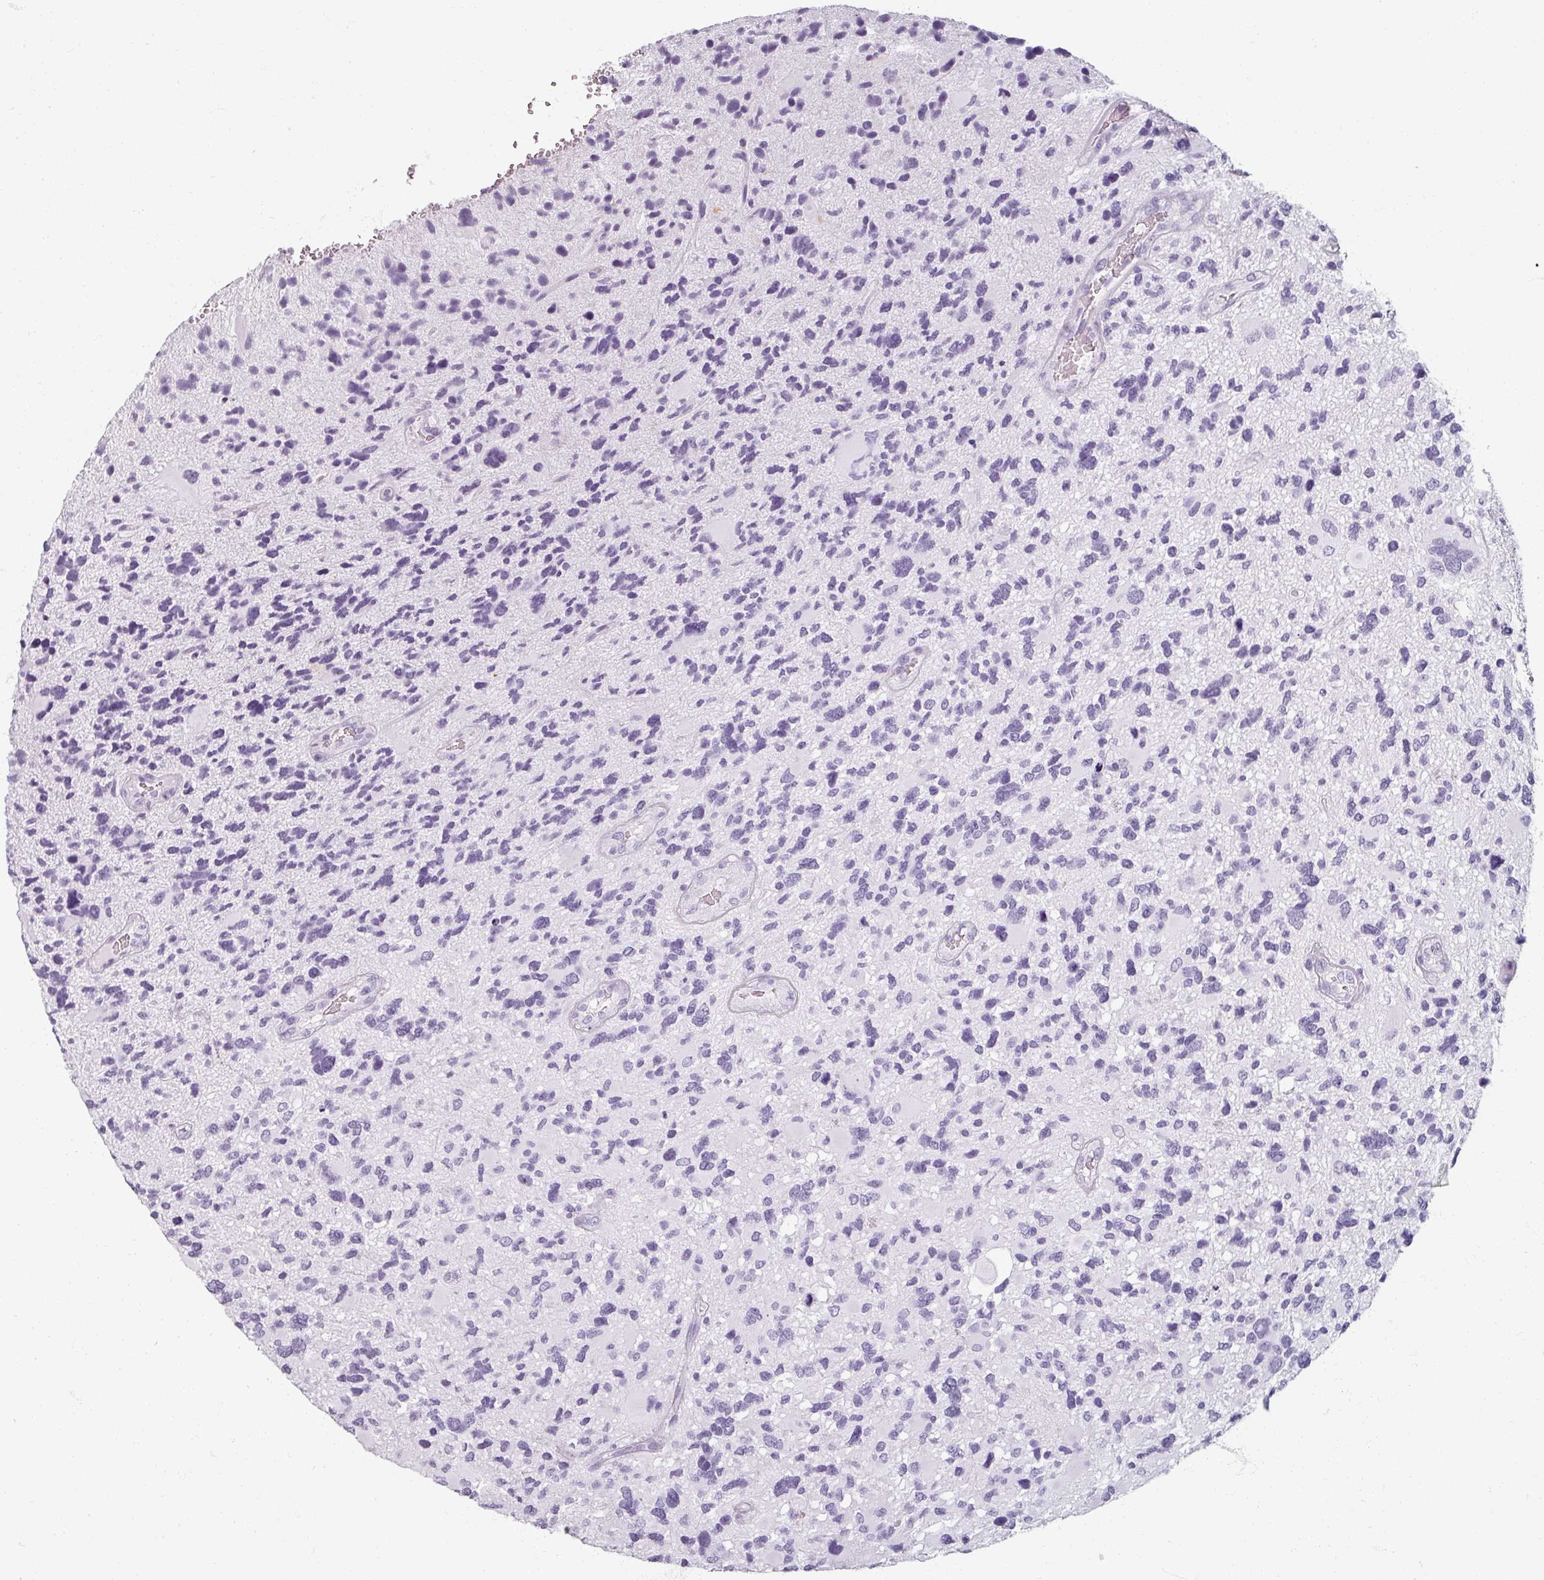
{"staining": {"intensity": "negative", "quantity": "none", "location": "none"}, "tissue": "glioma", "cell_type": "Tumor cells", "image_type": "cancer", "snomed": [{"axis": "morphology", "description": "Glioma, malignant, High grade"}, {"axis": "topography", "description": "Brain"}], "caption": "There is no significant staining in tumor cells of glioma. (DAB (3,3'-diaminobenzidine) immunohistochemistry (IHC), high magnification).", "gene": "REG3G", "patient": {"sex": "female", "age": 11}}